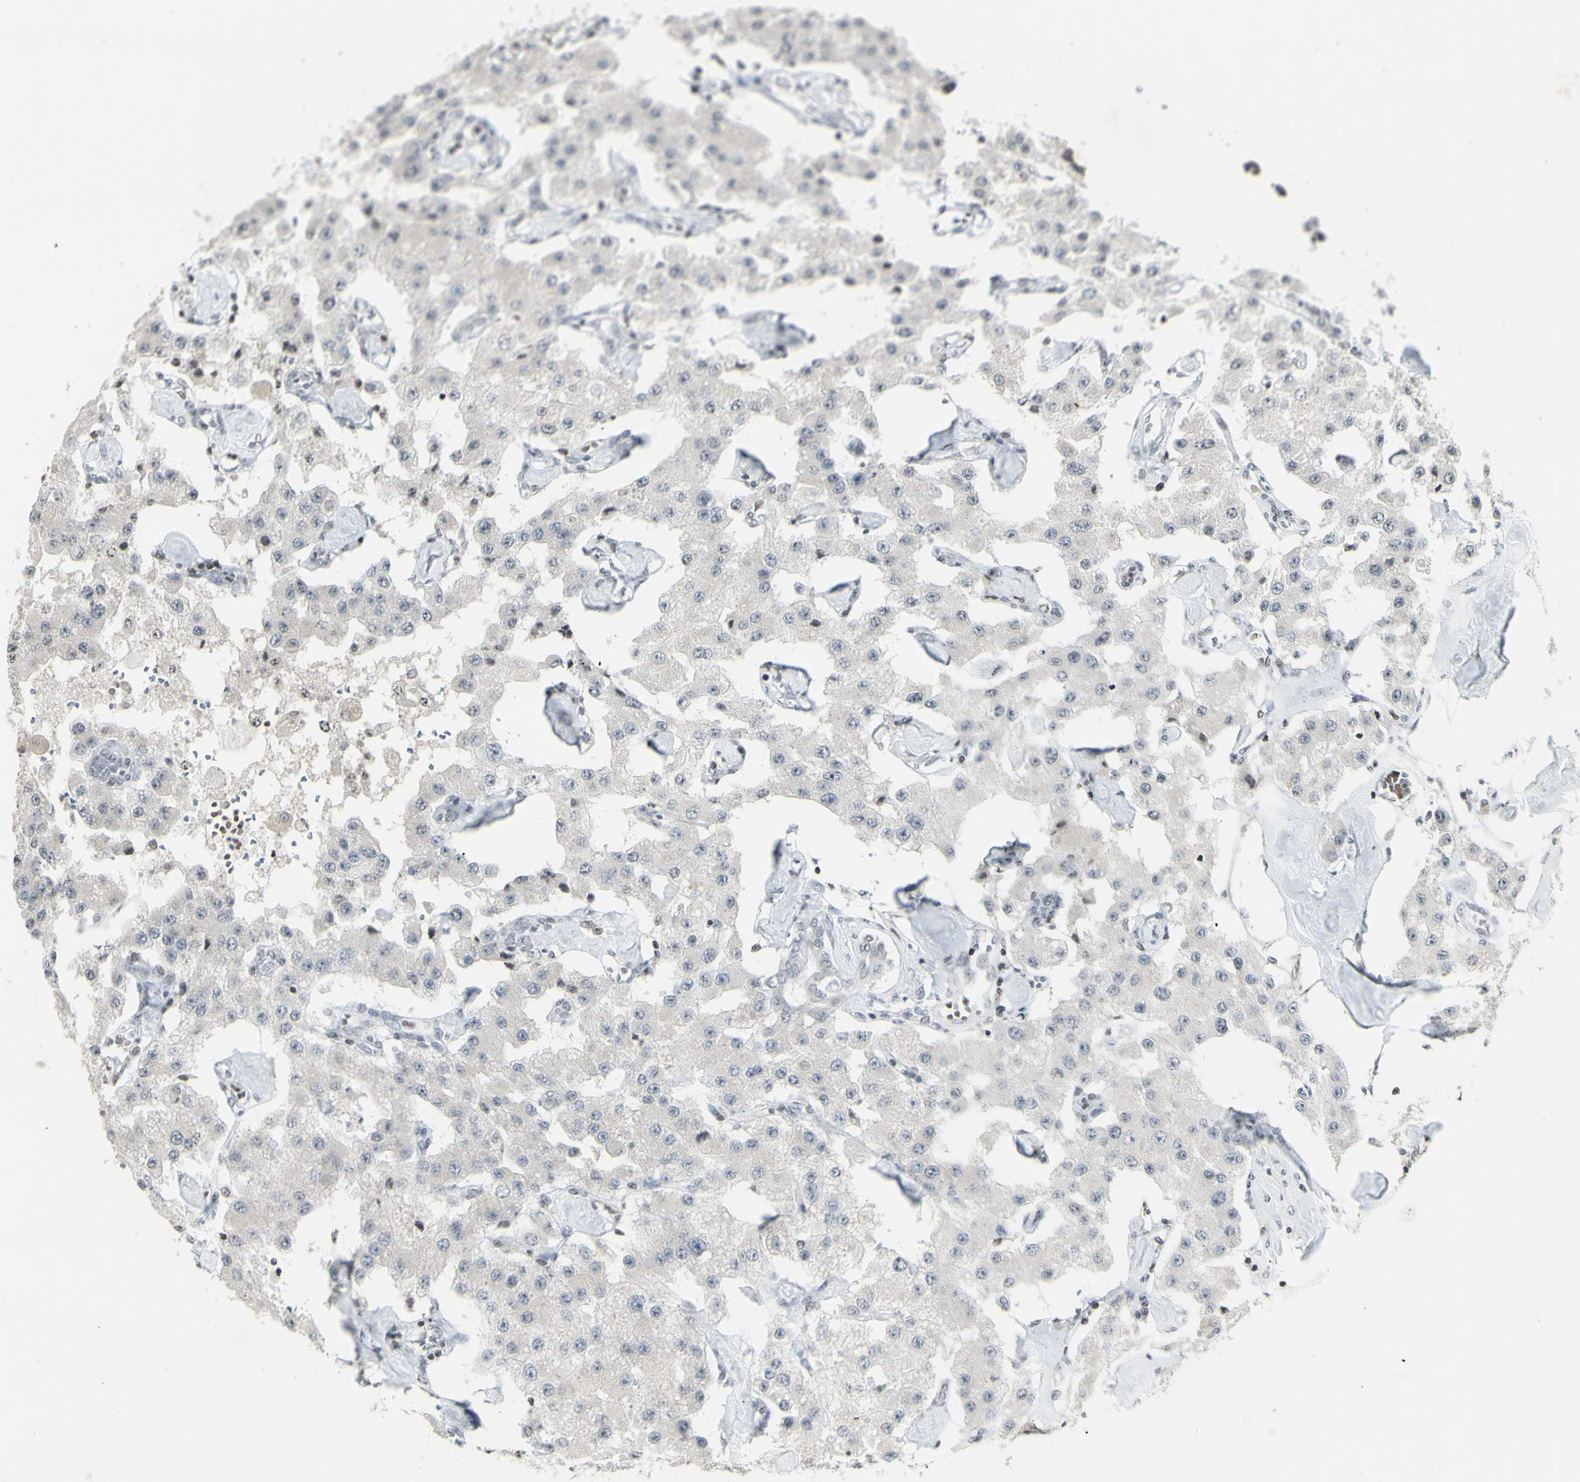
{"staining": {"intensity": "negative", "quantity": "none", "location": "none"}, "tissue": "carcinoid", "cell_type": "Tumor cells", "image_type": "cancer", "snomed": [{"axis": "morphology", "description": "Carcinoid, malignant, NOS"}, {"axis": "topography", "description": "Pancreas"}], "caption": "Carcinoid (malignant) was stained to show a protein in brown. There is no significant expression in tumor cells.", "gene": "MUC5AC", "patient": {"sex": "male", "age": 41}}